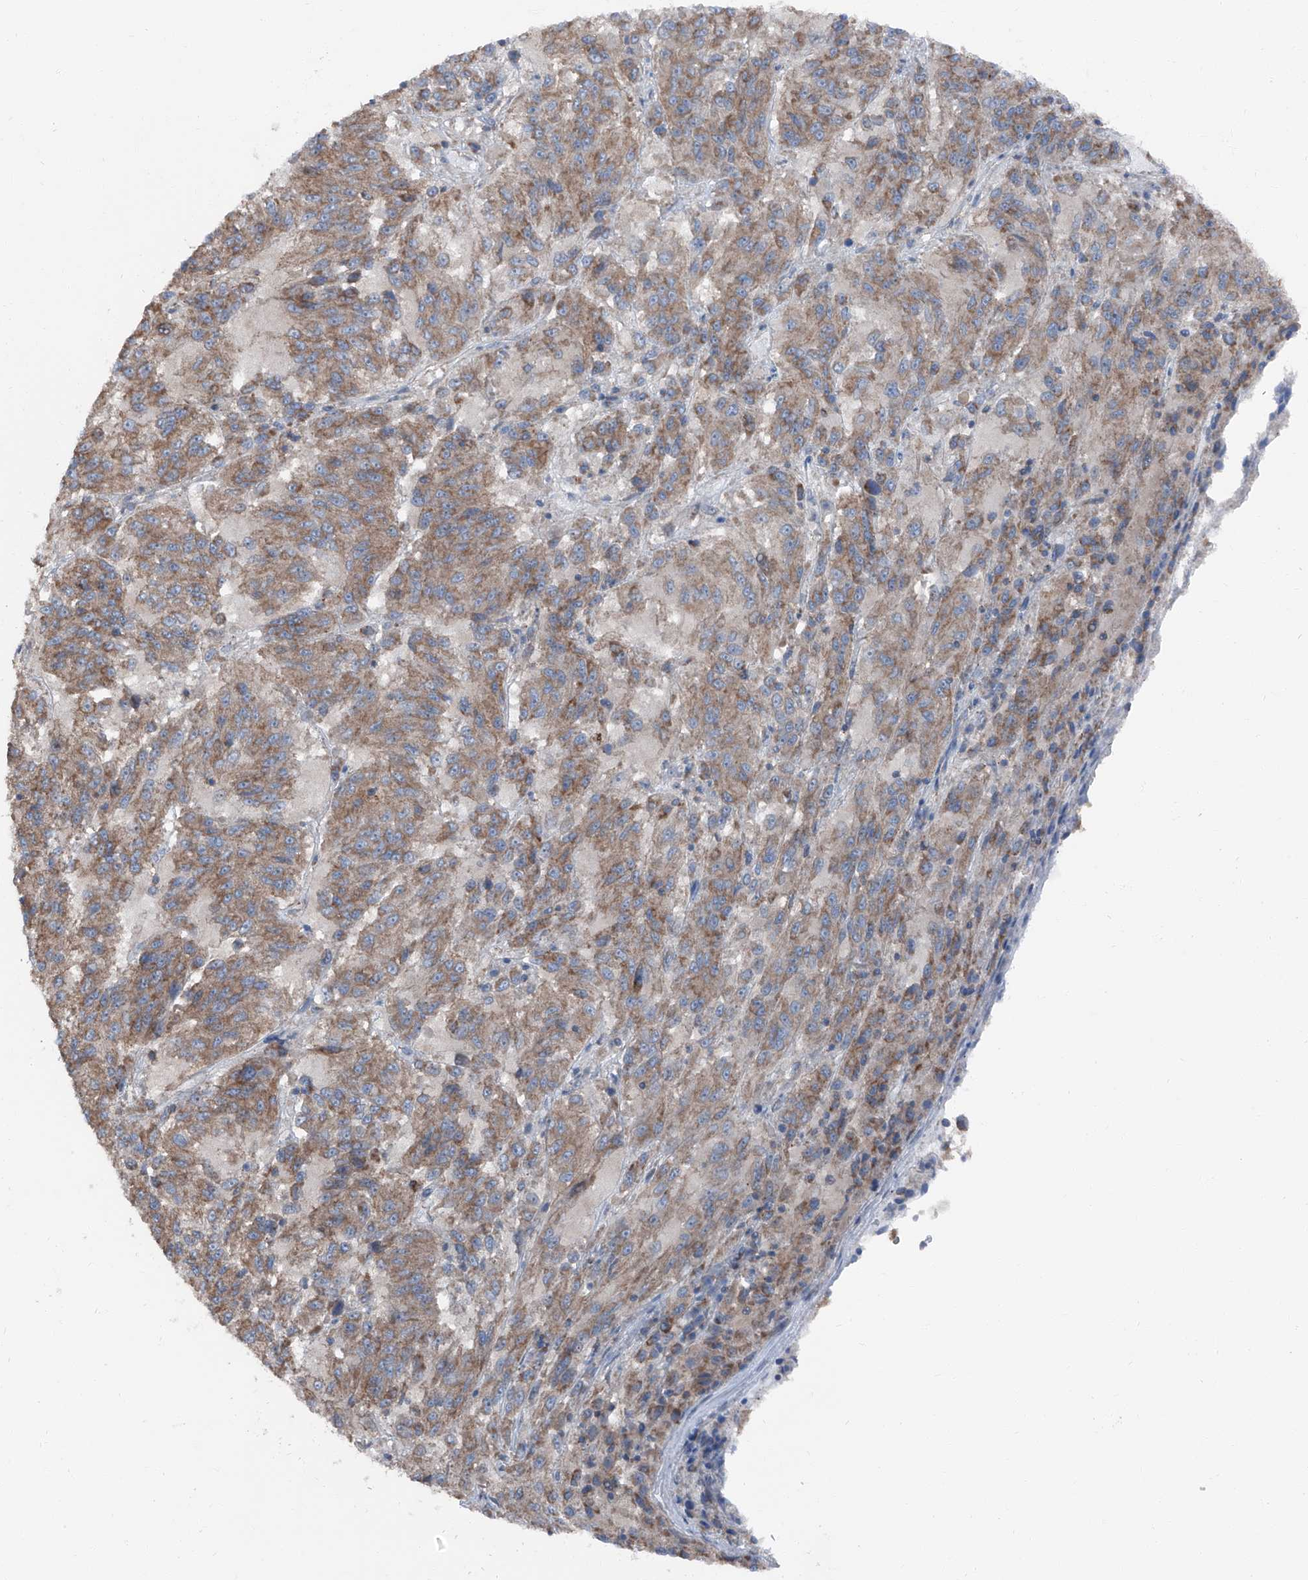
{"staining": {"intensity": "moderate", "quantity": ">75%", "location": "cytoplasmic/membranous"}, "tissue": "melanoma", "cell_type": "Tumor cells", "image_type": "cancer", "snomed": [{"axis": "morphology", "description": "Malignant melanoma, Metastatic site"}, {"axis": "topography", "description": "Lung"}], "caption": "Protein staining of malignant melanoma (metastatic site) tissue displays moderate cytoplasmic/membranous staining in approximately >75% of tumor cells.", "gene": "GPR142", "patient": {"sex": "male", "age": 64}}